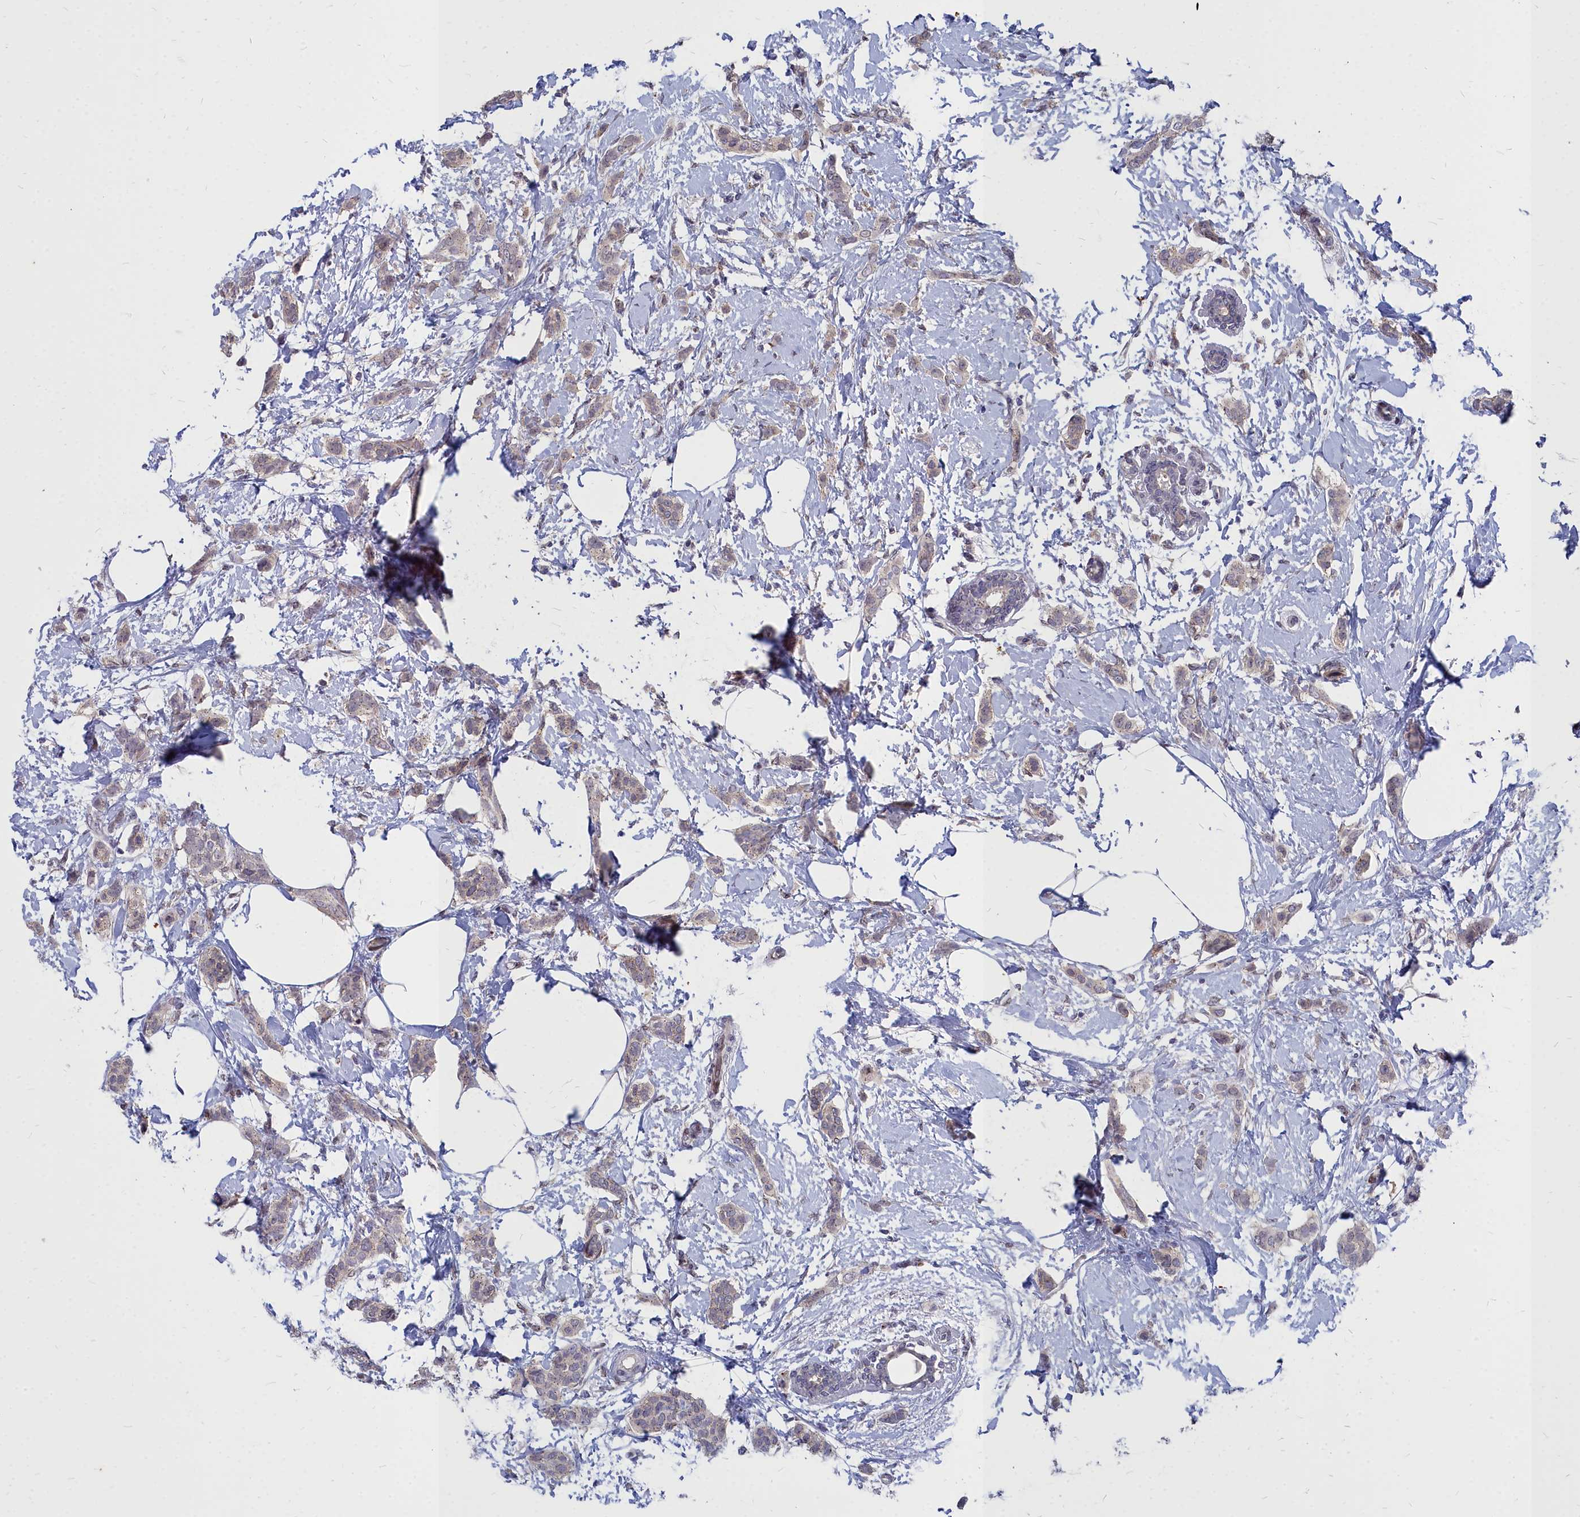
{"staining": {"intensity": "weak", "quantity": "<25%", "location": "cytoplasmic/membranous"}, "tissue": "breast cancer", "cell_type": "Tumor cells", "image_type": "cancer", "snomed": [{"axis": "morphology", "description": "Duct carcinoma"}, {"axis": "topography", "description": "Breast"}], "caption": "The immunohistochemistry (IHC) image has no significant positivity in tumor cells of breast cancer tissue. Nuclei are stained in blue.", "gene": "NOXA1", "patient": {"sex": "female", "age": 72}}